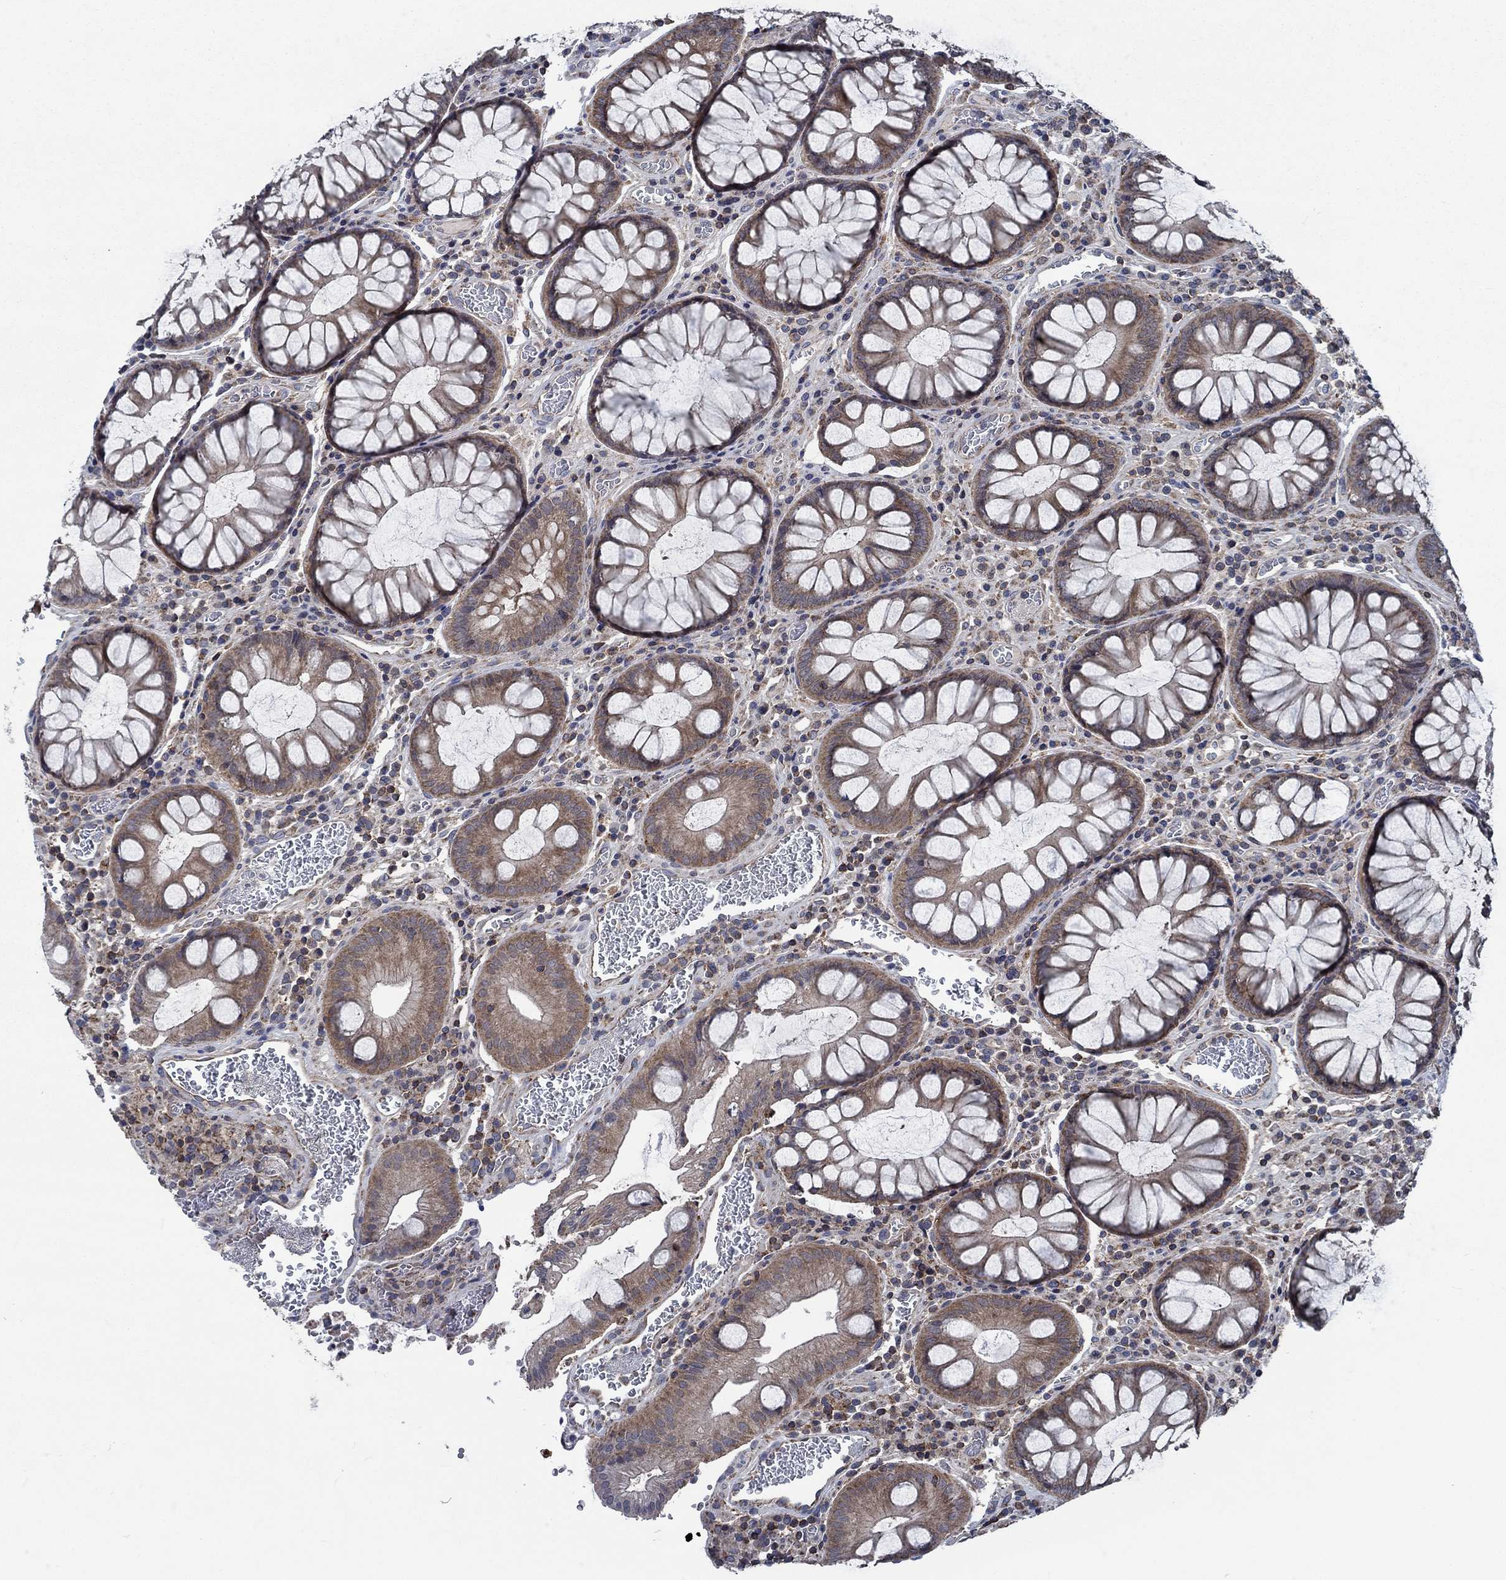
{"staining": {"intensity": "weak", "quantity": ">75%", "location": "cytoplasmic/membranous"}, "tissue": "colorectal cancer", "cell_type": "Tumor cells", "image_type": "cancer", "snomed": [{"axis": "morphology", "description": "Adenocarcinoma, NOS"}, {"axis": "topography", "description": "Colon"}], "caption": "Immunohistochemical staining of human colorectal adenocarcinoma shows low levels of weak cytoplasmic/membranous staining in about >75% of tumor cells.", "gene": "STXBP6", "patient": {"sex": "female", "age": 48}}